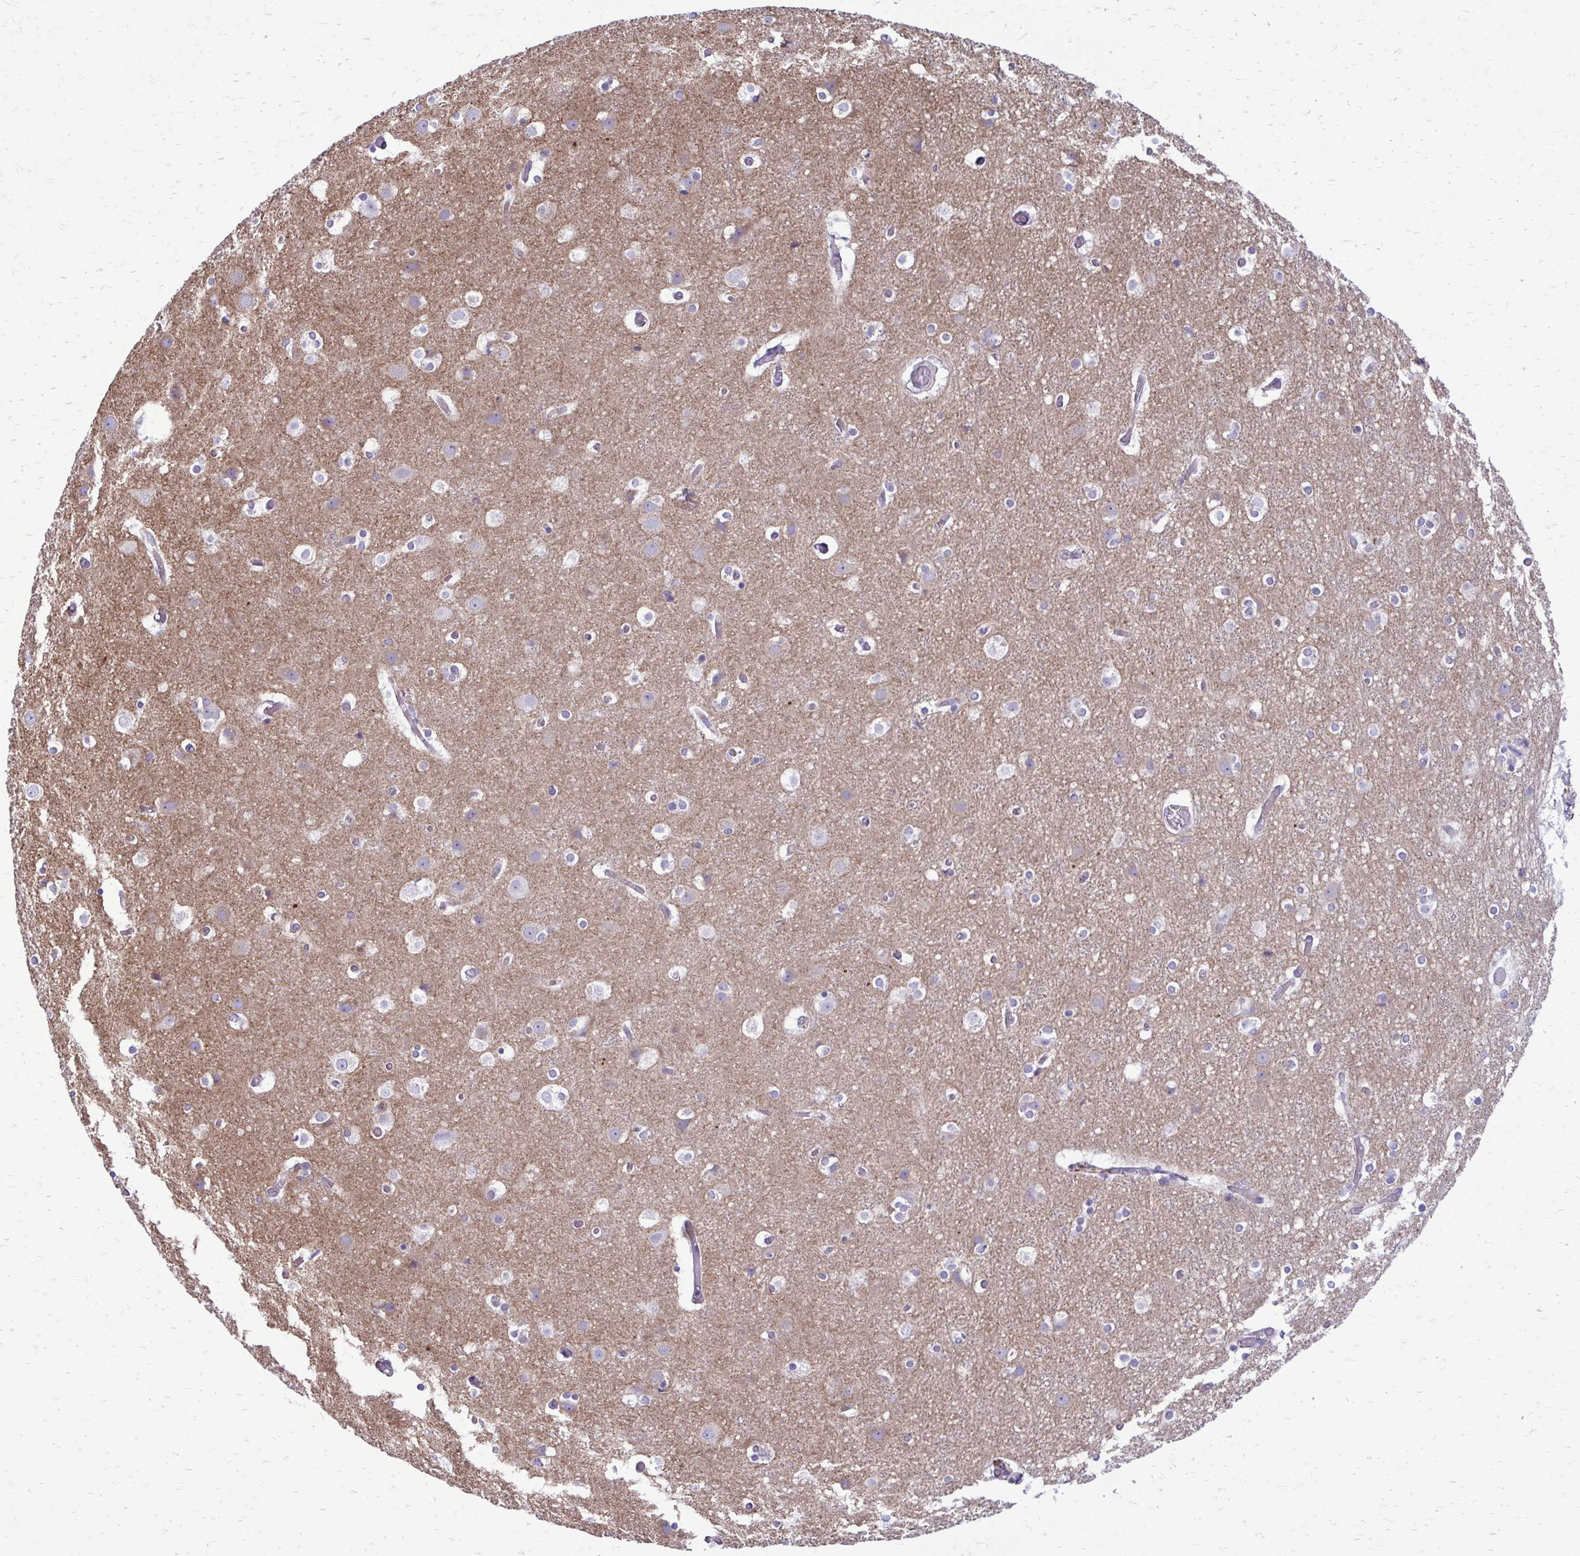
{"staining": {"intensity": "negative", "quantity": "none", "location": "none"}, "tissue": "cerebral cortex", "cell_type": "Endothelial cells", "image_type": "normal", "snomed": [{"axis": "morphology", "description": "Normal tissue, NOS"}, {"axis": "topography", "description": "Cerebral cortex"}], "caption": "Immunohistochemistry (IHC) image of normal cerebral cortex stained for a protein (brown), which displays no positivity in endothelial cells.", "gene": "CLTA", "patient": {"sex": "female", "age": 52}}